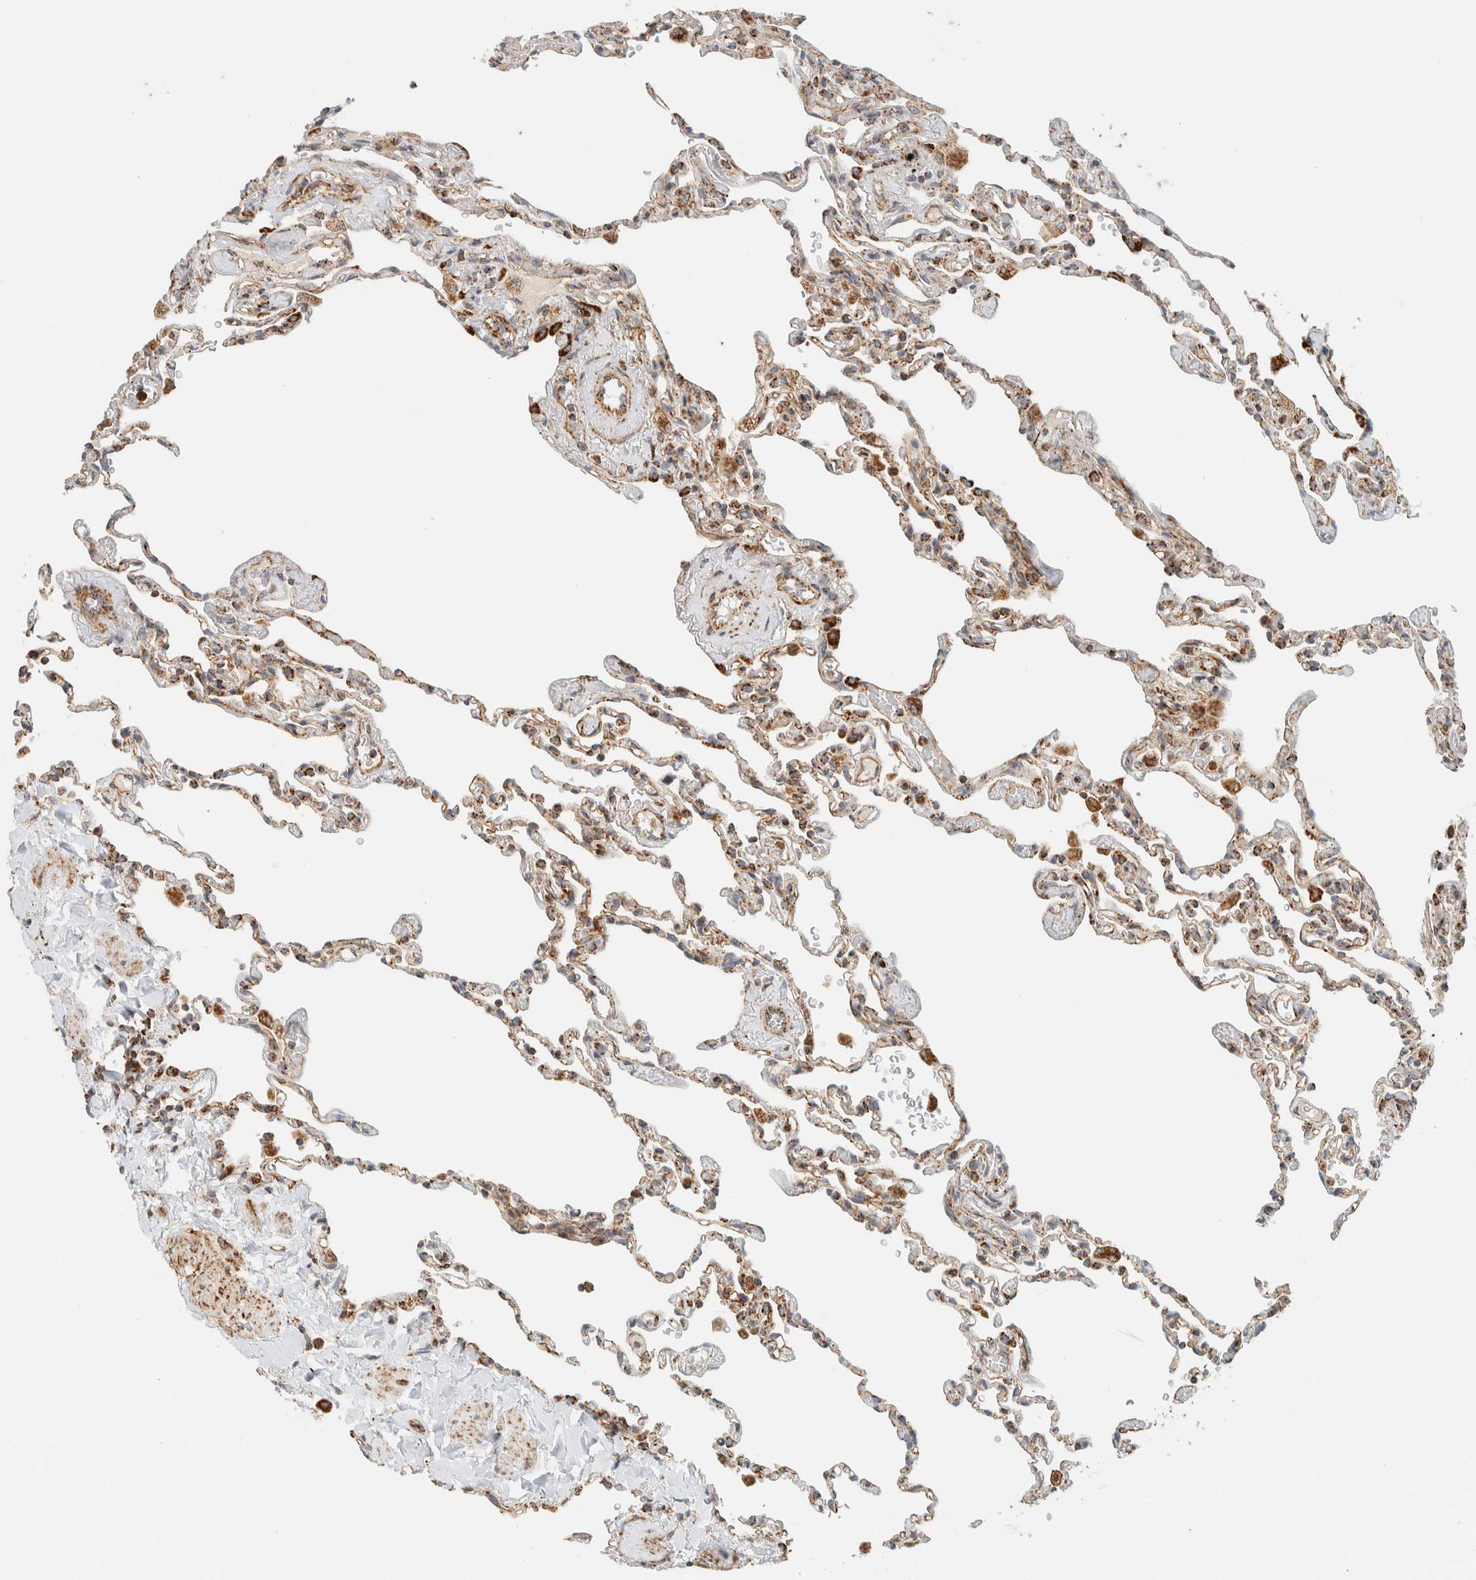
{"staining": {"intensity": "moderate", "quantity": ">75%", "location": "cytoplasmic/membranous"}, "tissue": "lung", "cell_type": "Alveolar cells", "image_type": "normal", "snomed": [{"axis": "morphology", "description": "Normal tissue, NOS"}, {"axis": "topography", "description": "Lung"}], "caption": "Immunohistochemistry (DAB) staining of normal lung displays moderate cytoplasmic/membranous protein expression in approximately >75% of alveolar cells. The staining is performed using DAB (3,3'-diaminobenzidine) brown chromogen to label protein expression. The nuclei are counter-stained blue using hematoxylin.", "gene": "KIFAP3", "patient": {"sex": "male", "age": 59}}